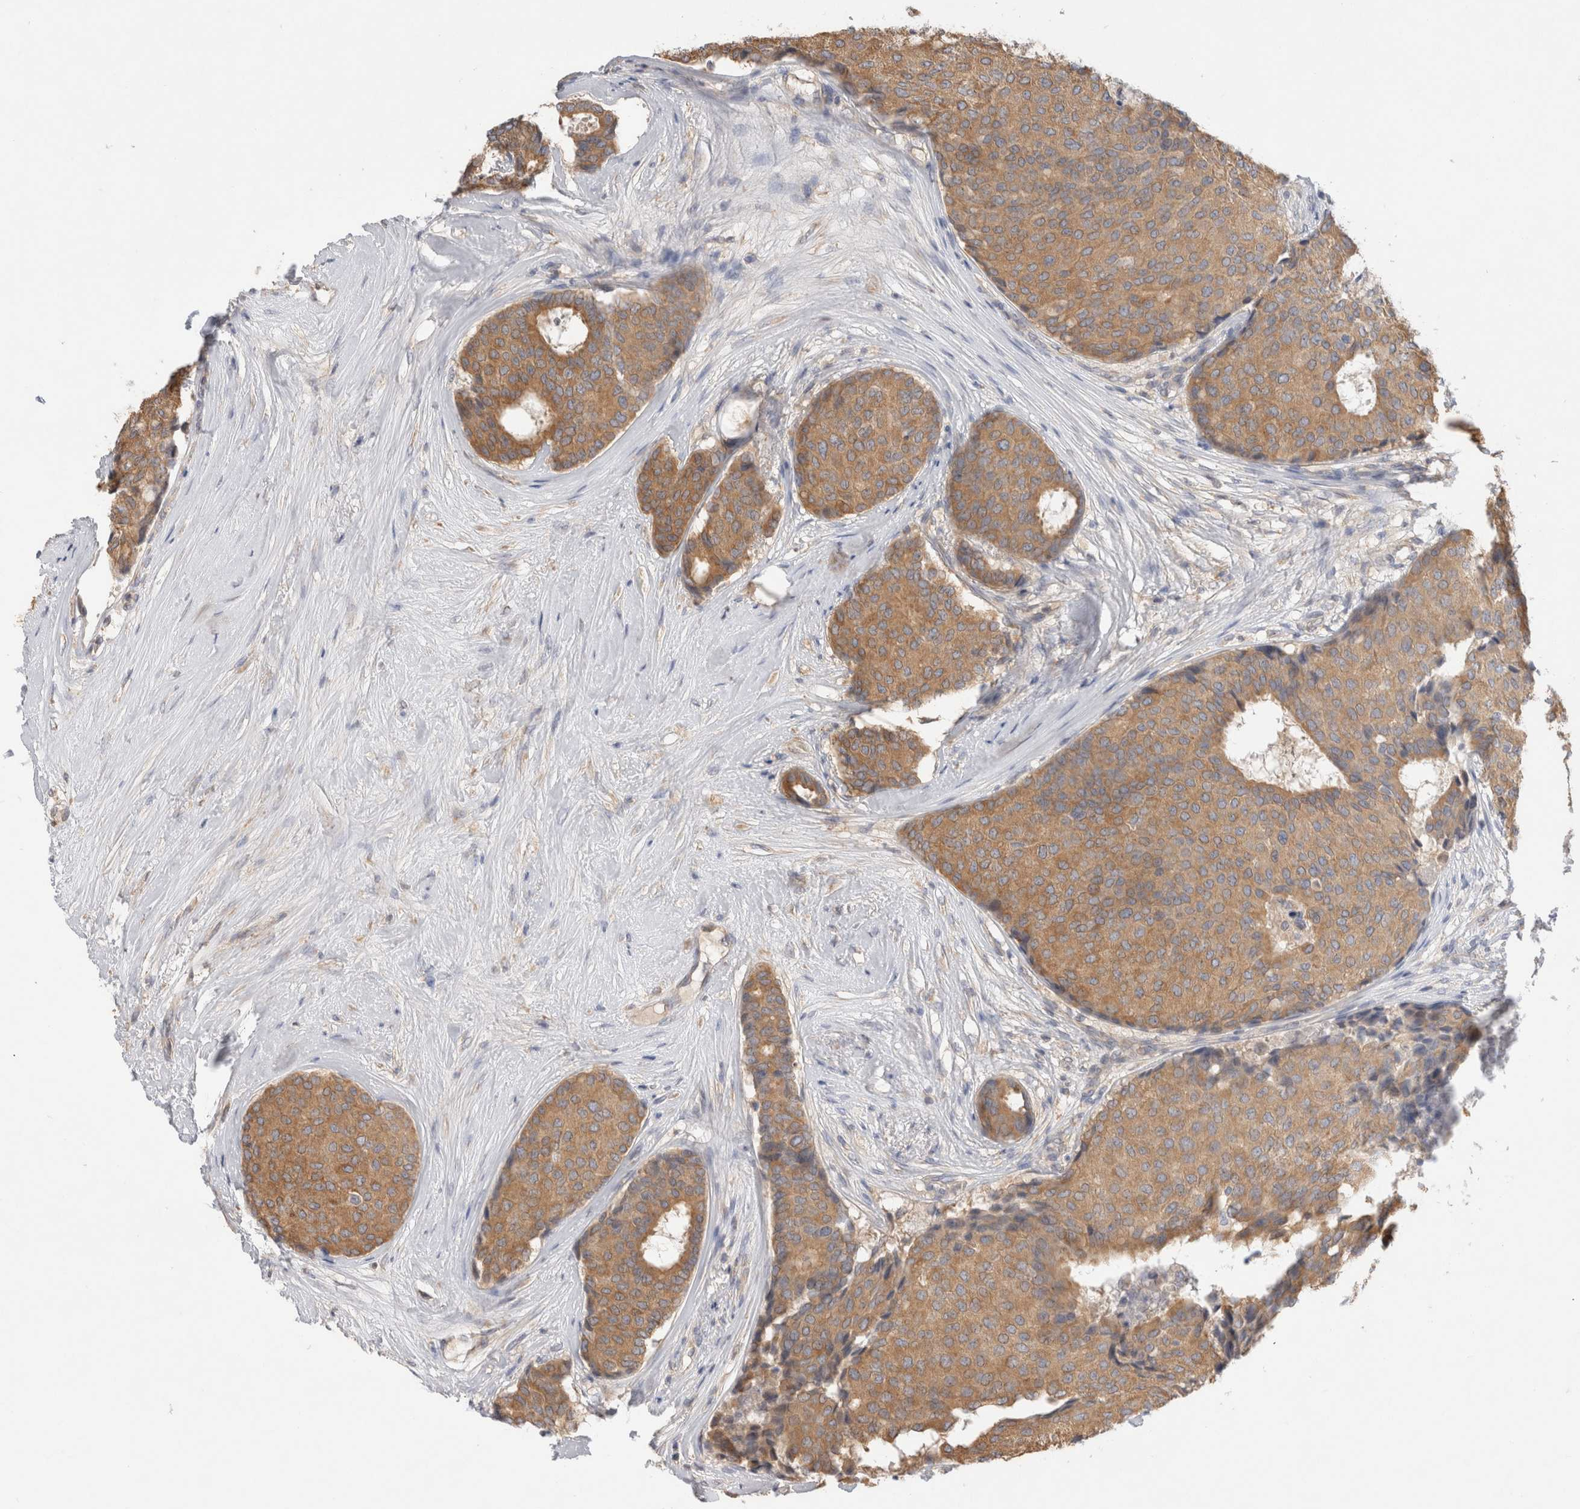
{"staining": {"intensity": "moderate", "quantity": ">75%", "location": "cytoplasmic/membranous"}, "tissue": "breast cancer", "cell_type": "Tumor cells", "image_type": "cancer", "snomed": [{"axis": "morphology", "description": "Duct carcinoma"}, {"axis": "topography", "description": "Breast"}], "caption": "A photomicrograph of breast cancer stained for a protein displays moderate cytoplasmic/membranous brown staining in tumor cells.", "gene": "GAS1", "patient": {"sex": "female", "age": 75}}